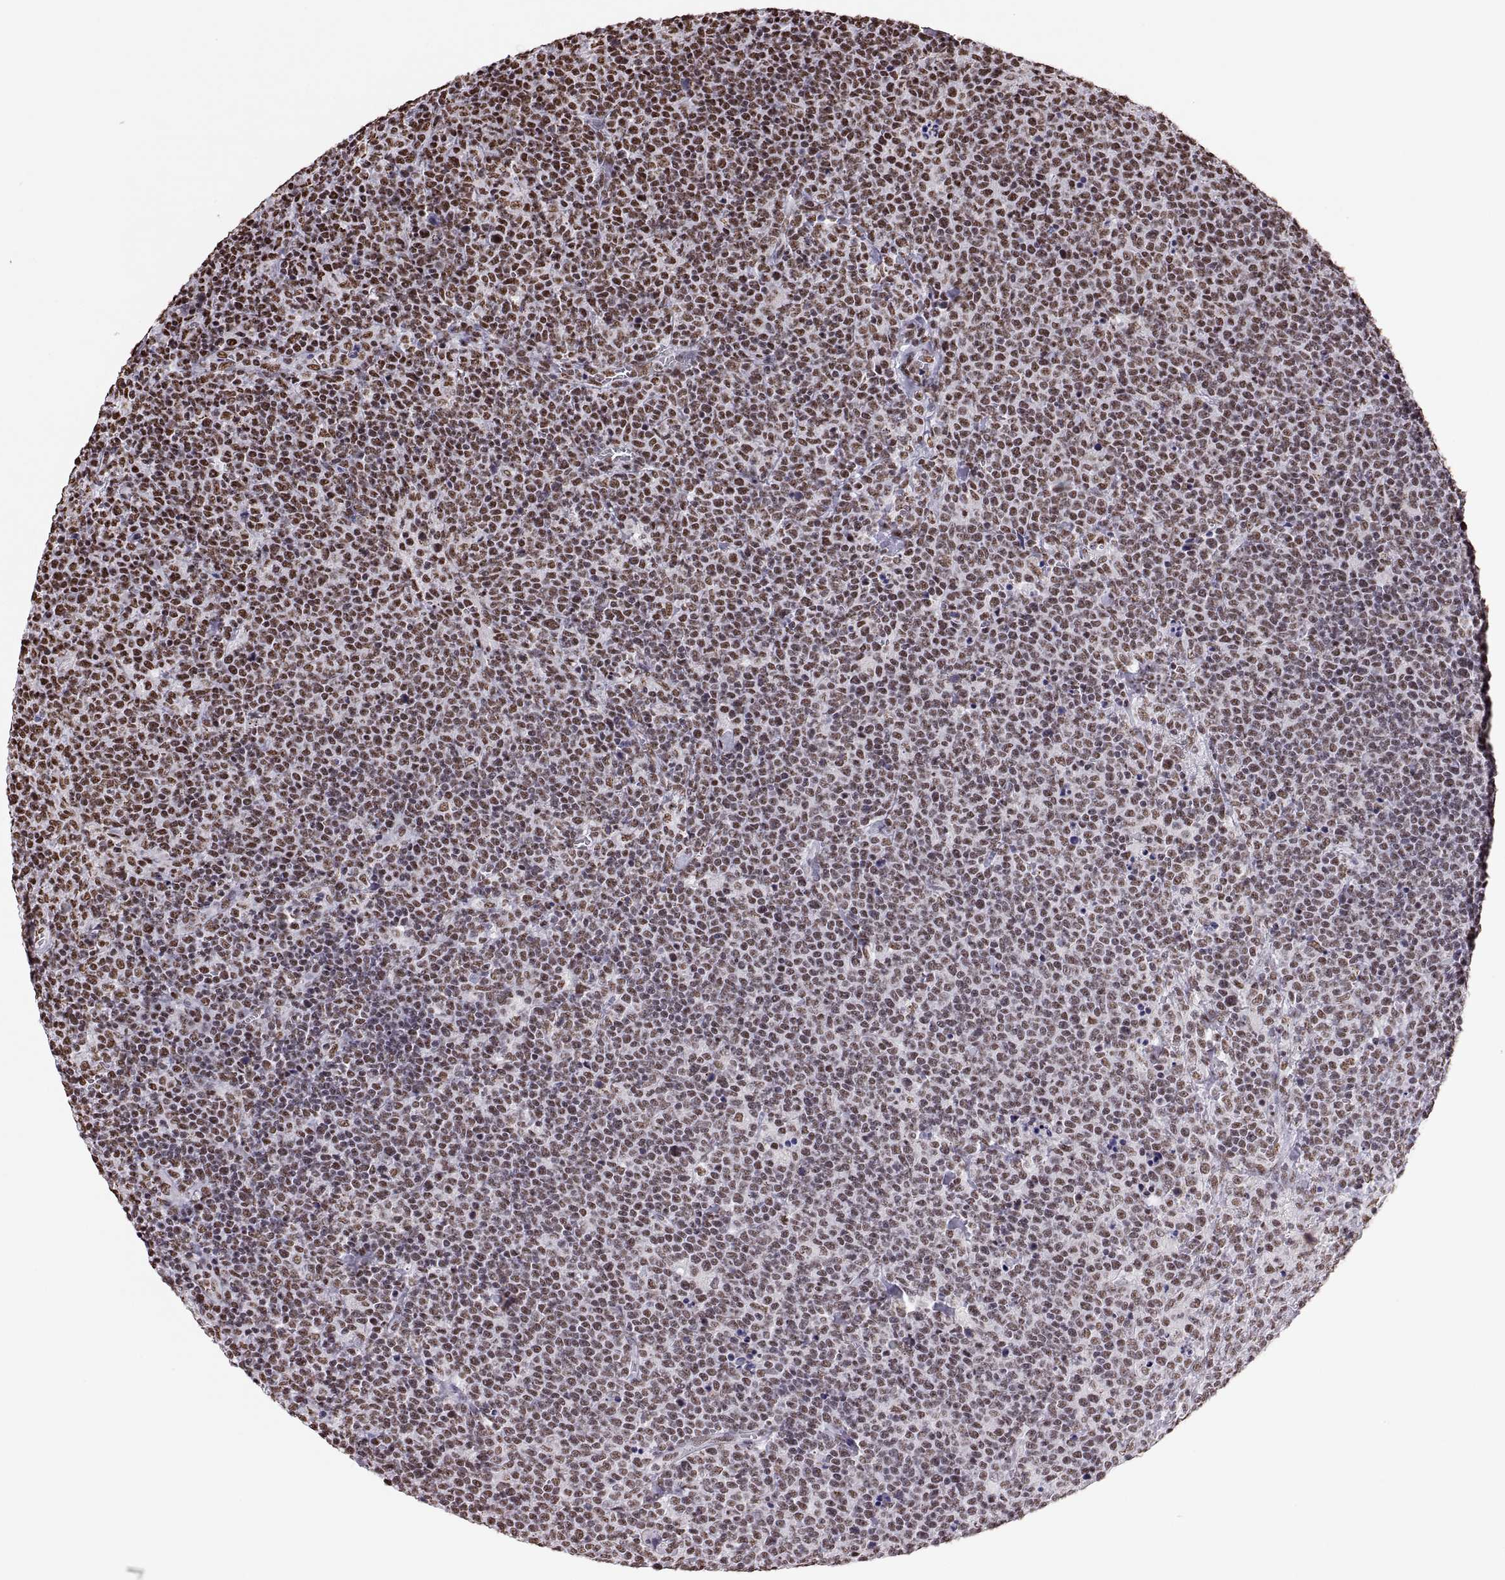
{"staining": {"intensity": "moderate", "quantity": ">75%", "location": "nuclear"}, "tissue": "lymphoma", "cell_type": "Tumor cells", "image_type": "cancer", "snomed": [{"axis": "morphology", "description": "Malignant lymphoma, non-Hodgkin's type, High grade"}, {"axis": "topography", "description": "Lymph node"}], "caption": "An image of human malignant lymphoma, non-Hodgkin's type (high-grade) stained for a protein exhibits moderate nuclear brown staining in tumor cells.", "gene": "SNAI1", "patient": {"sex": "male", "age": 61}}